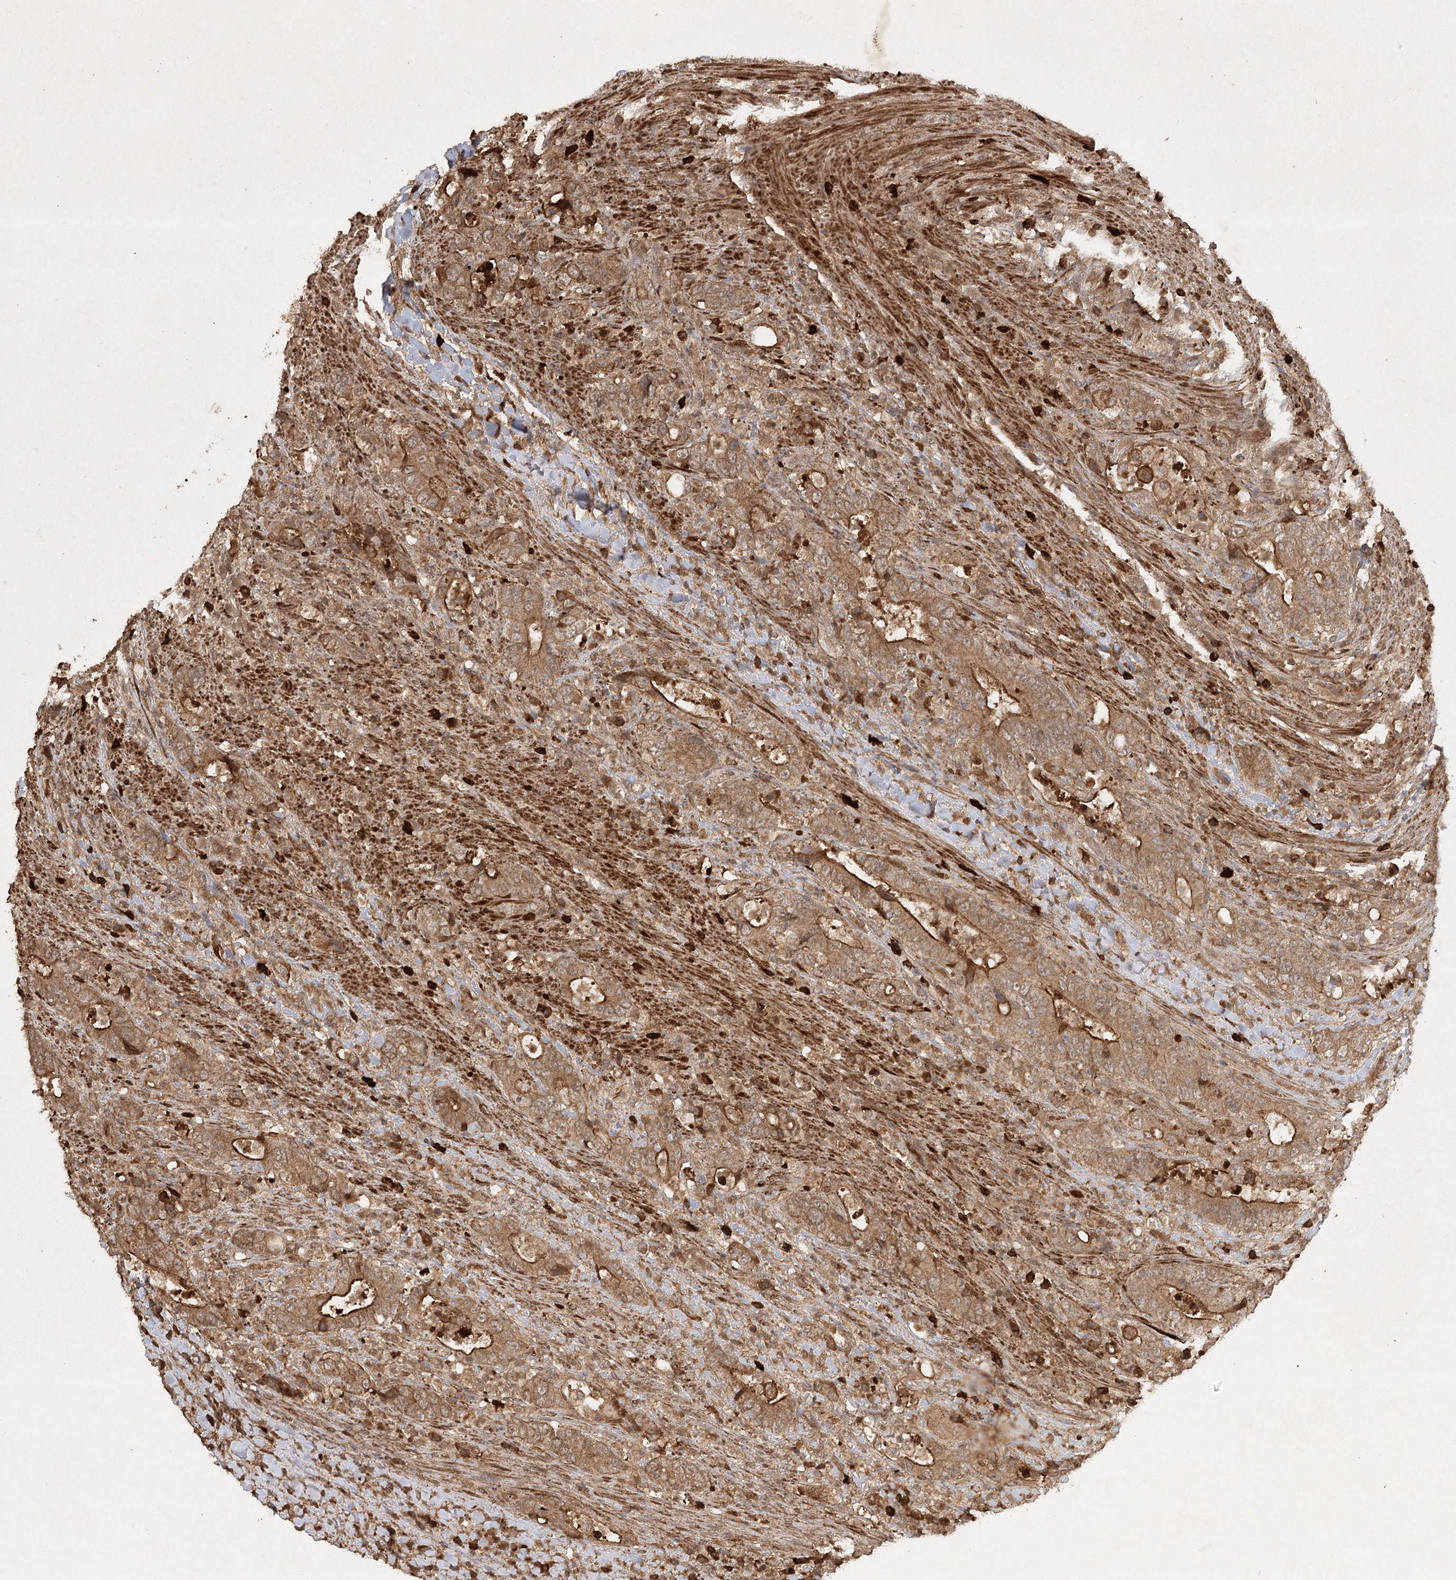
{"staining": {"intensity": "moderate", "quantity": ">75%", "location": "cytoplasmic/membranous"}, "tissue": "colorectal cancer", "cell_type": "Tumor cells", "image_type": "cancer", "snomed": [{"axis": "morphology", "description": "Adenocarcinoma, NOS"}, {"axis": "topography", "description": "Colon"}], "caption": "About >75% of tumor cells in human adenocarcinoma (colorectal) demonstrate moderate cytoplasmic/membranous protein expression as visualized by brown immunohistochemical staining.", "gene": "ARL13A", "patient": {"sex": "female", "age": 75}}